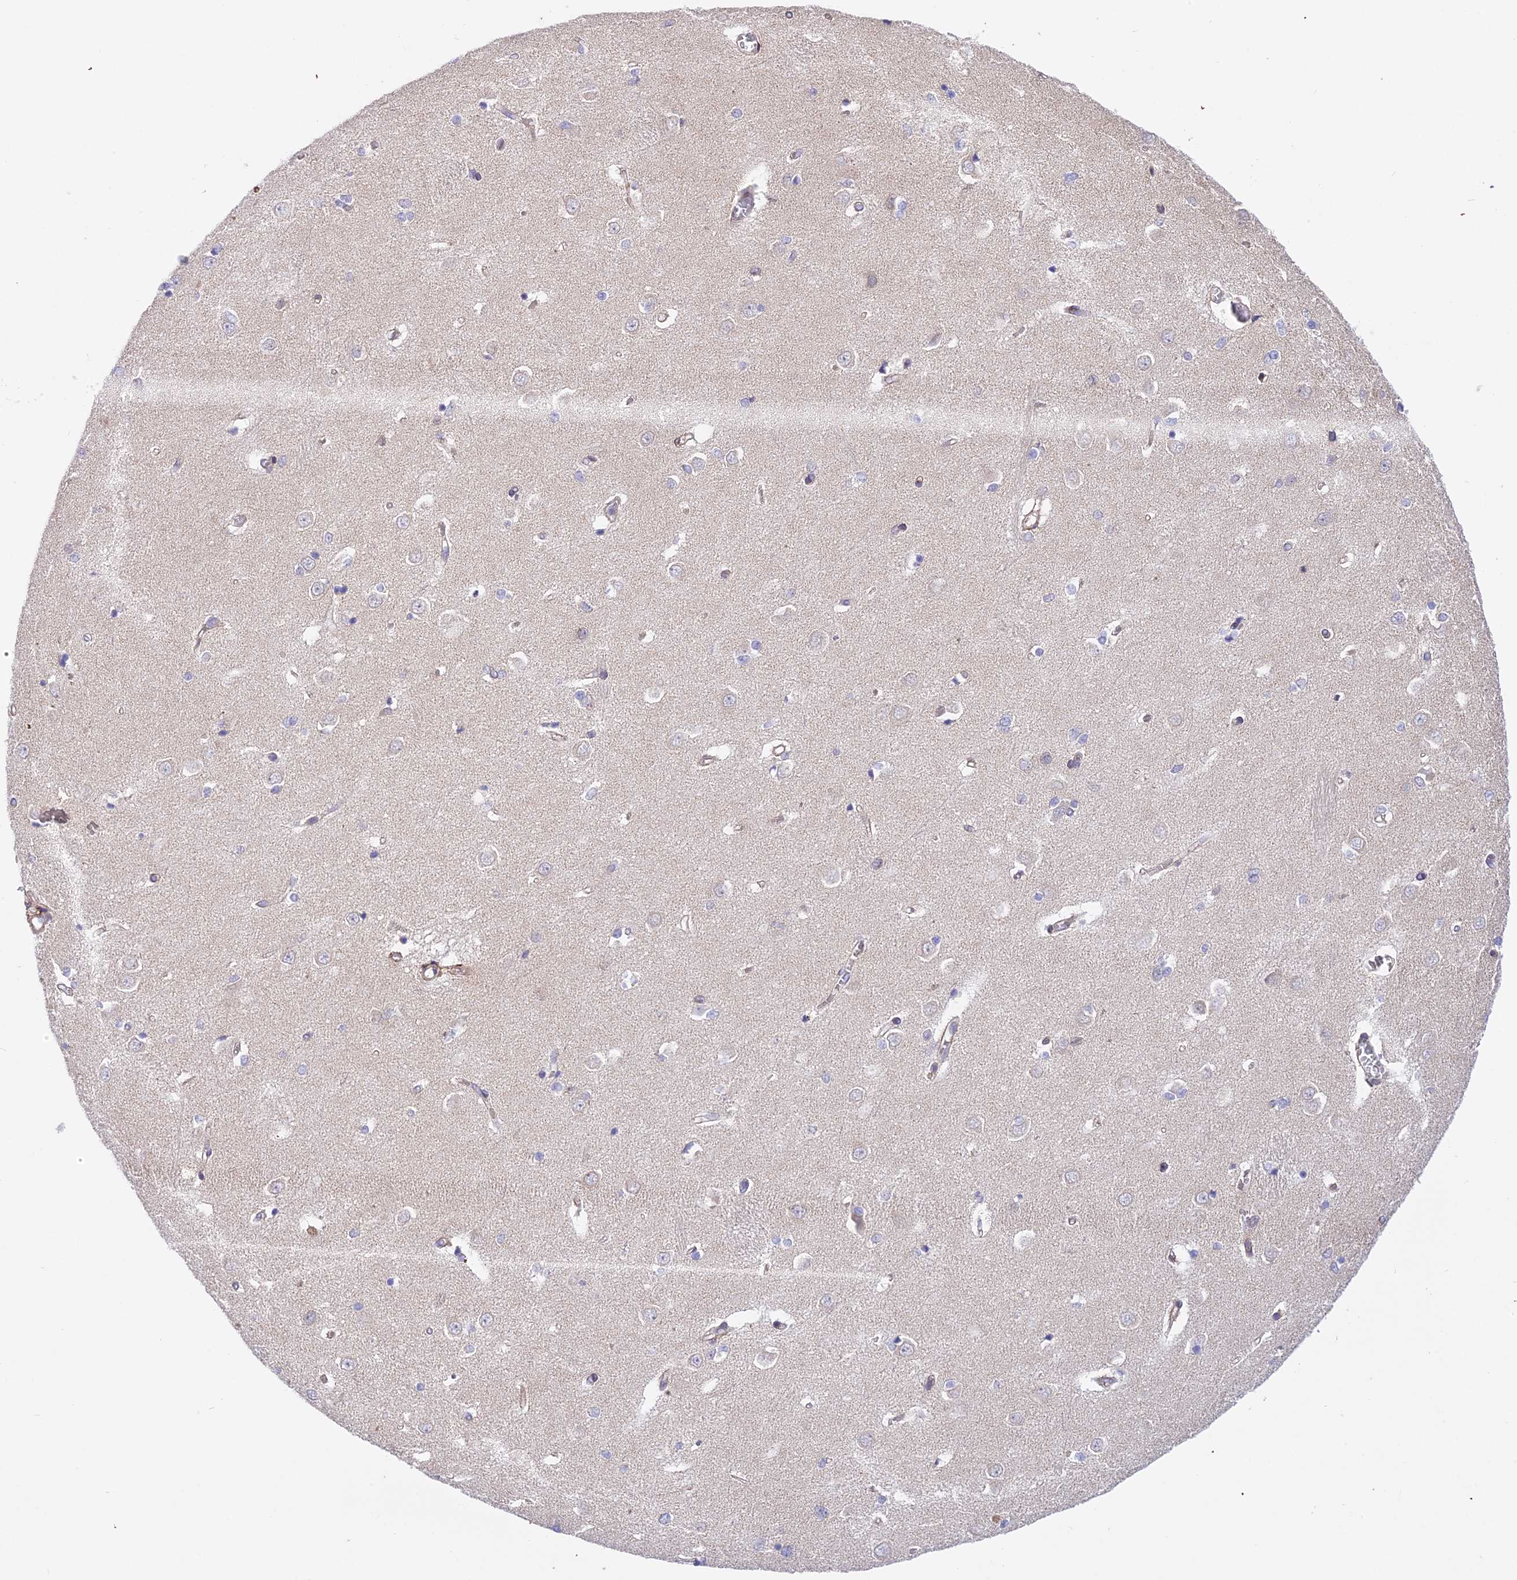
{"staining": {"intensity": "negative", "quantity": "none", "location": "none"}, "tissue": "caudate", "cell_type": "Glial cells", "image_type": "normal", "snomed": [{"axis": "morphology", "description": "Normal tissue, NOS"}, {"axis": "topography", "description": "Lateral ventricle wall"}], "caption": "A high-resolution histopathology image shows immunohistochemistry staining of unremarkable caudate, which shows no significant expression in glial cells.", "gene": "TRIM43B", "patient": {"sex": "male", "age": 37}}